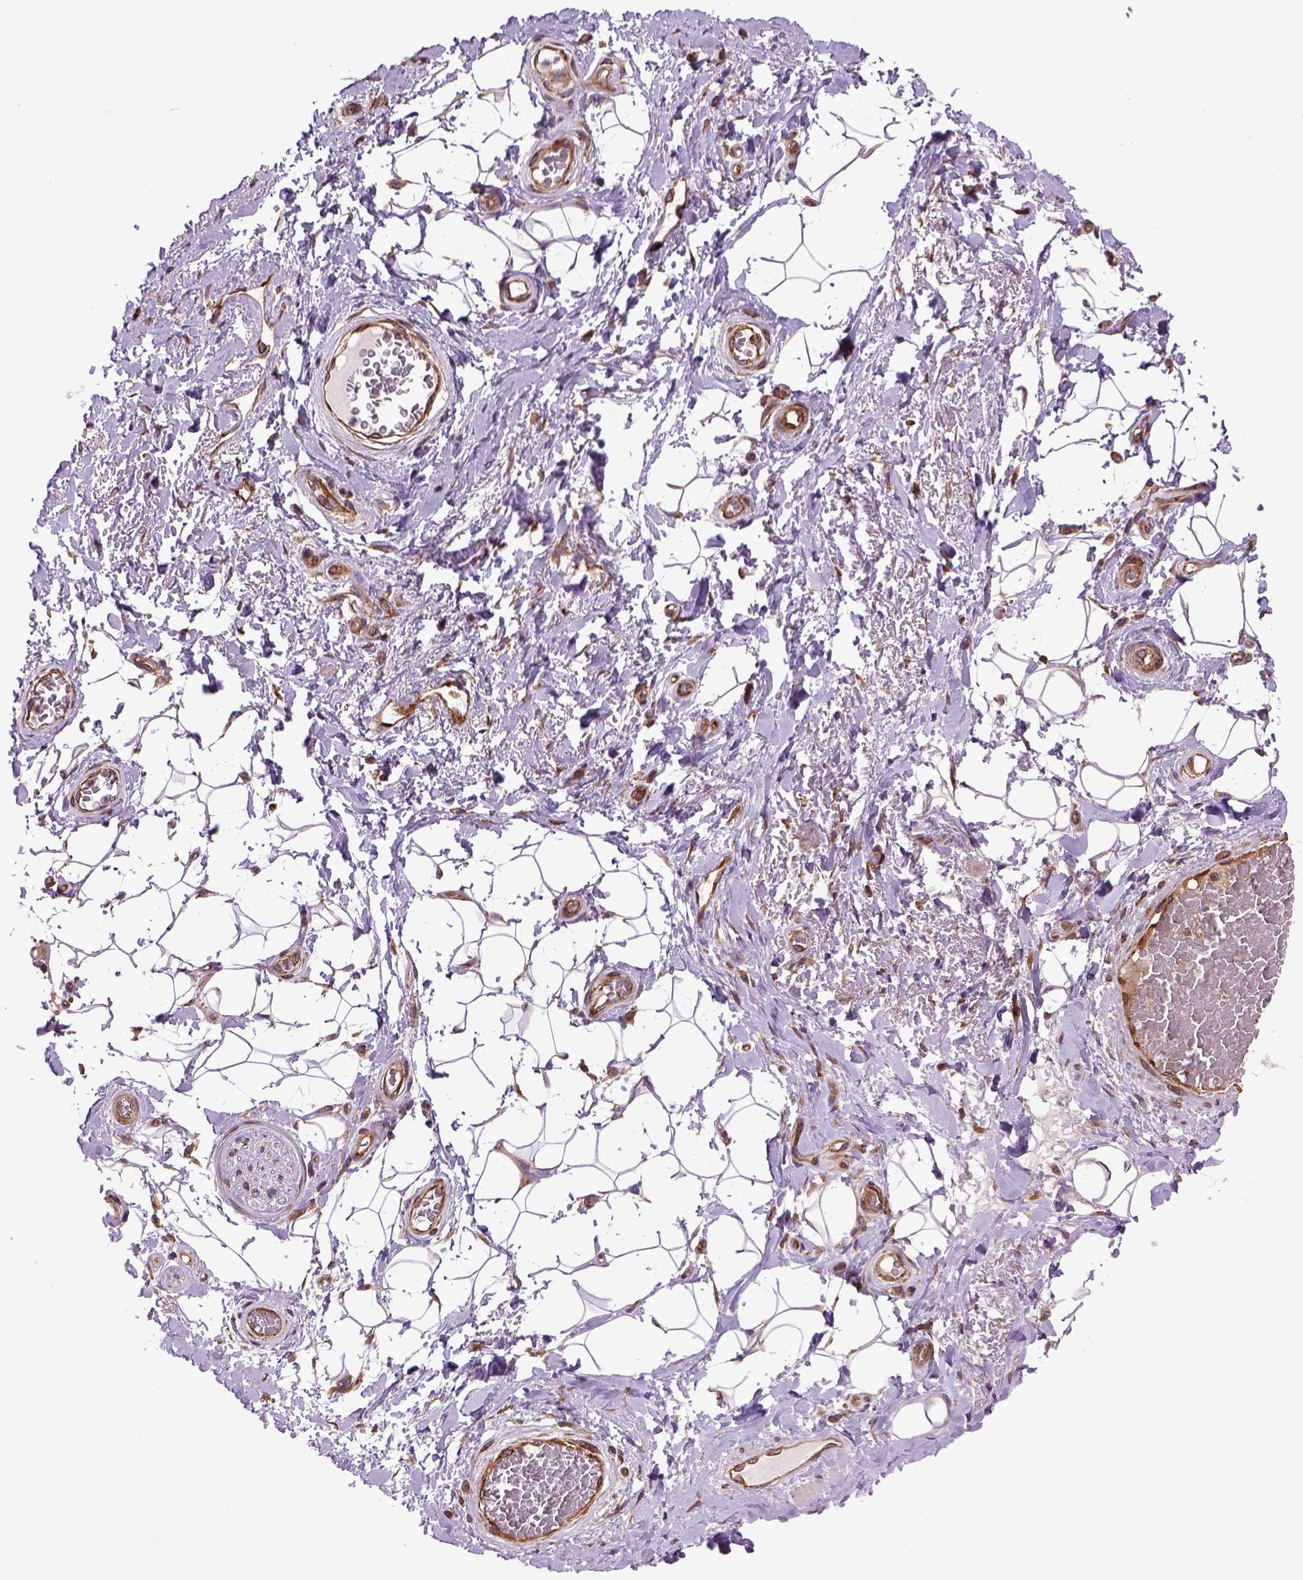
{"staining": {"intensity": "strong", "quantity": ">75%", "location": "cytoplasmic/membranous"}, "tissue": "adipose tissue", "cell_type": "Adipocytes", "image_type": "normal", "snomed": [{"axis": "morphology", "description": "Normal tissue, NOS"}, {"axis": "topography", "description": "Anal"}, {"axis": "topography", "description": "Peripheral nerve tissue"}], "caption": "Strong cytoplasmic/membranous staining for a protein is identified in about >75% of adipocytes of benign adipose tissue using immunohistochemistry.", "gene": "CAPRIN1", "patient": {"sex": "male", "age": 53}}